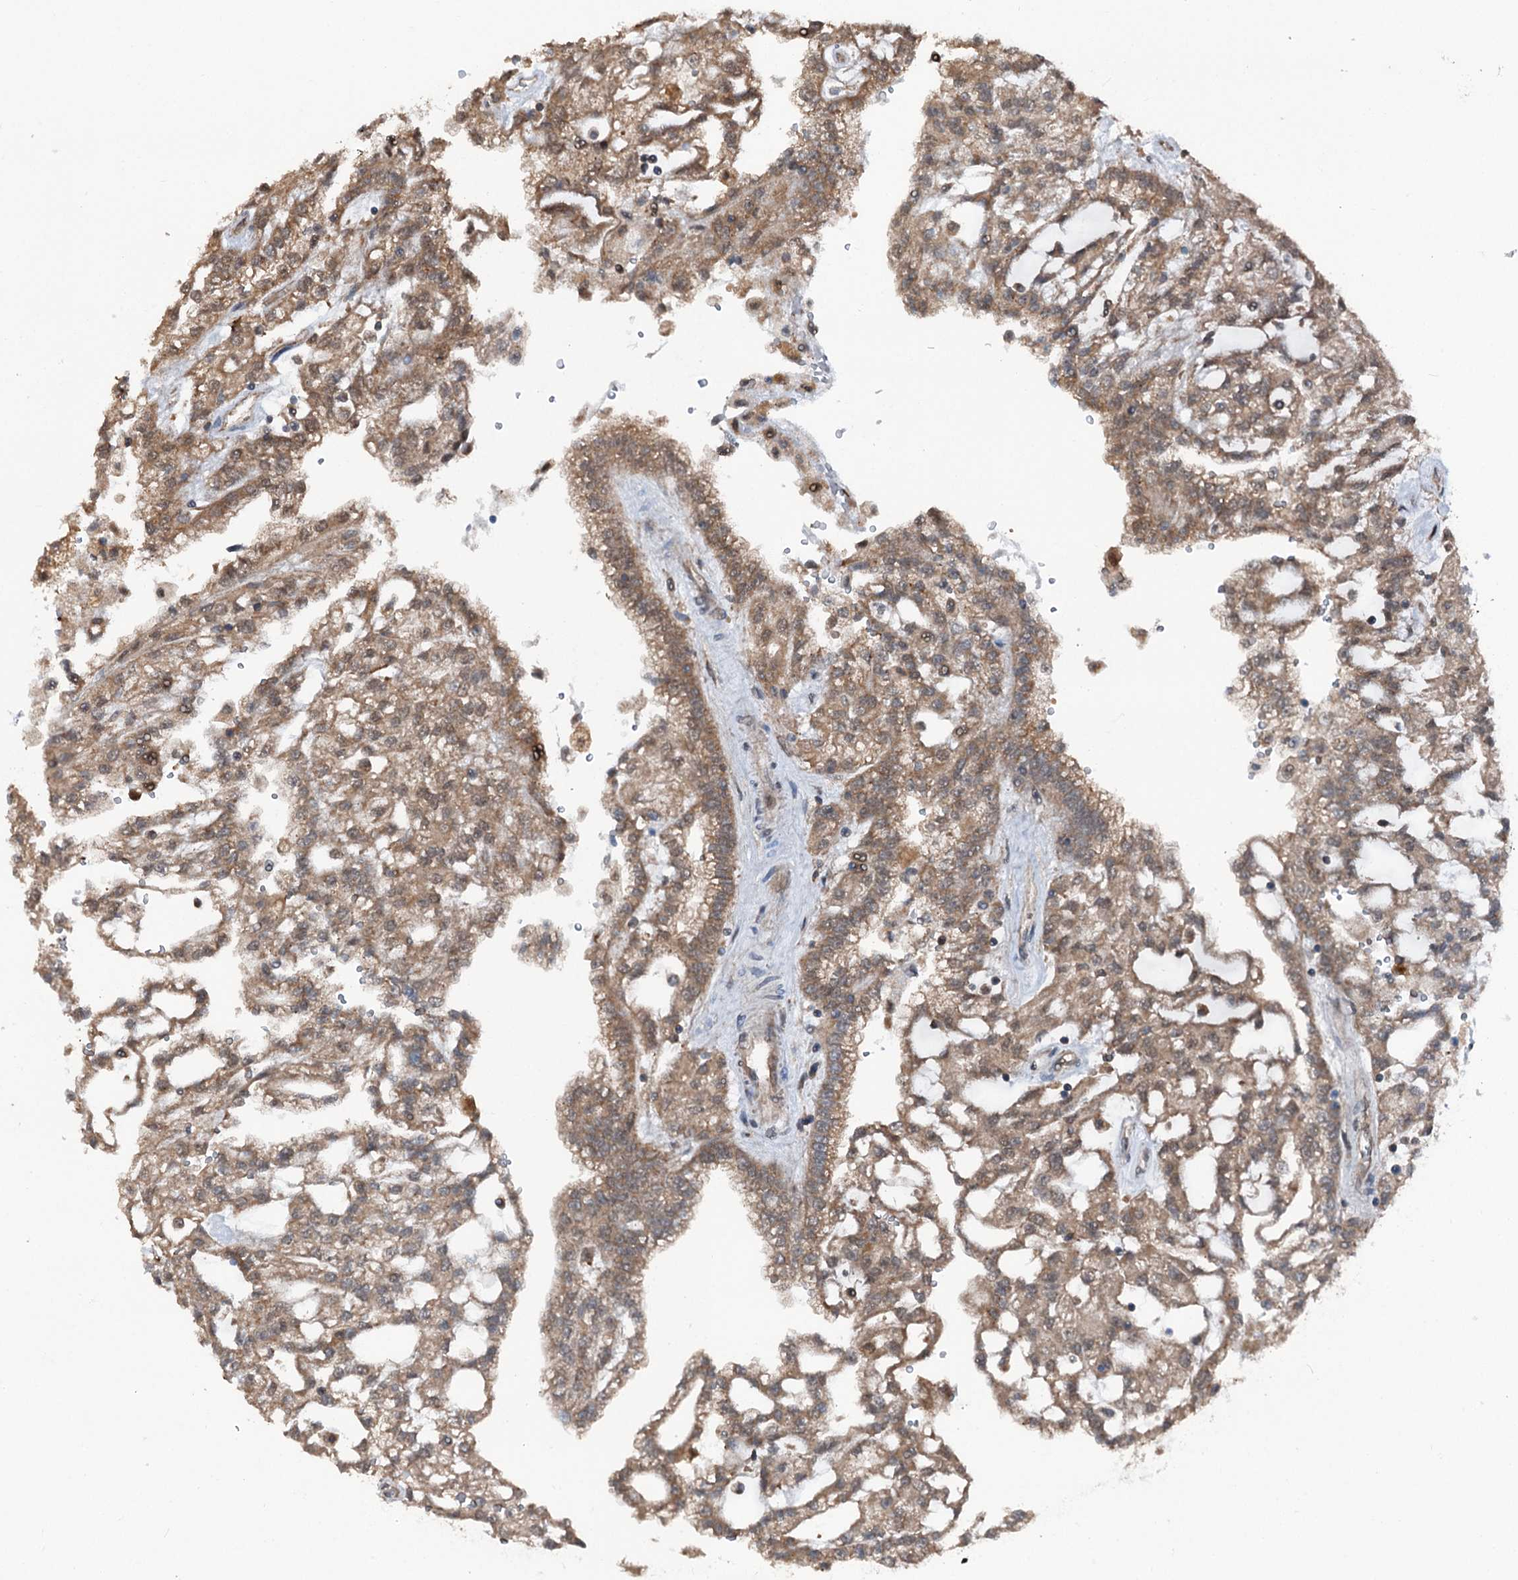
{"staining": {"intensity": "moderate", "quantity": ">75%", "location": "cytoplasmic/membranous"}, "tissue": "renal cancer", "cell_type": "Tumor cells", "image_type": "cancer", "snomed": [{"axis": "morphology", "description": "Adenocarcinoma, NOS"}, {"axis": "topography", "description": "Kidney"}], "caption": "Immunohistochemistry image of neoplastic tissue: human renal cancer stained using immunohistochemistry displays medium levels of moderate protein expression localized specifically in the cytoplasmic/membranous of tumor cells, appearing as a cytoplasmic/membranous brown color.", "gene": "PSMD13", "patient": {"sex": "male", "age": 63}}